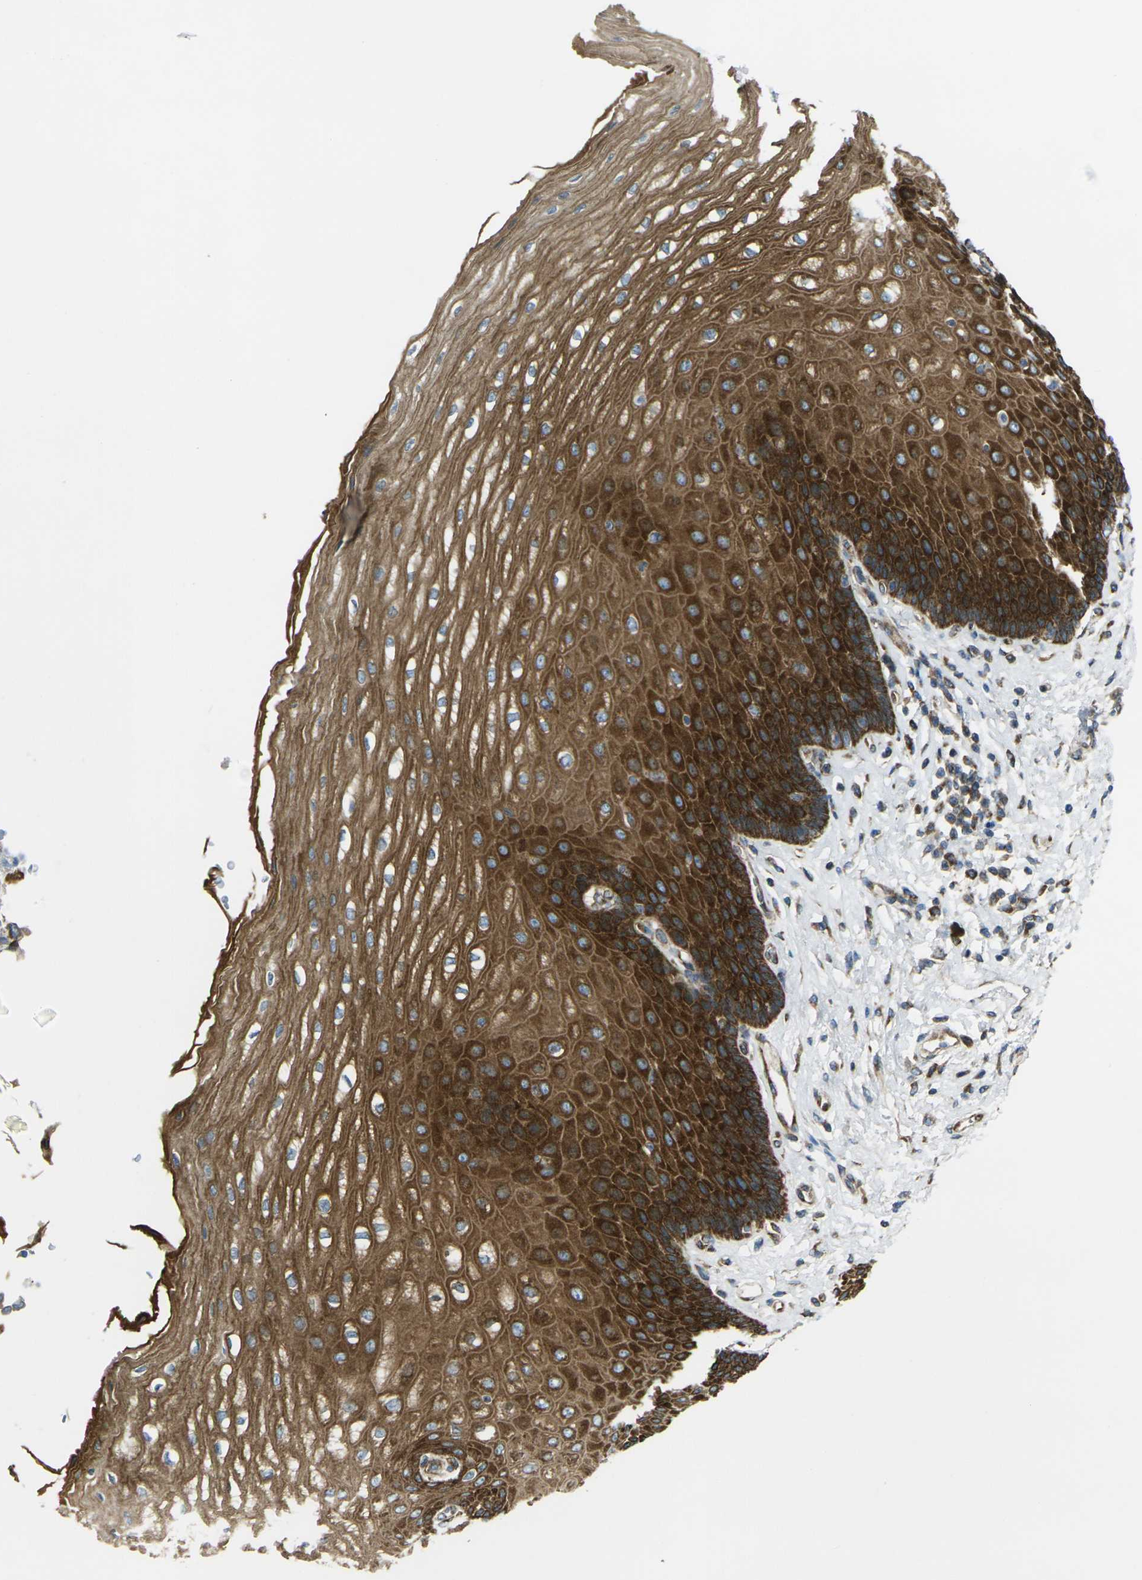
{"staining": {"intensity": "strong", "quantity": ">75%", "location": "cytoplasmic/membranous"}, "tissue": "esophagus", "cell_type": "Squamous epithelial cells", "image_type": "normal", "snomed": [{"axis": "morphology", "description": "Normal tissue, NOS"}, {"axis": "topography", "description": "Esophagus"}], "caption": "Protein analysis of normal esophagus shows strong cytoplasmic/membranous expression in about >75% of squamous epithelial cells.", "gene": "CELSR2", "patient": {"sex": "male", "age": 54}}